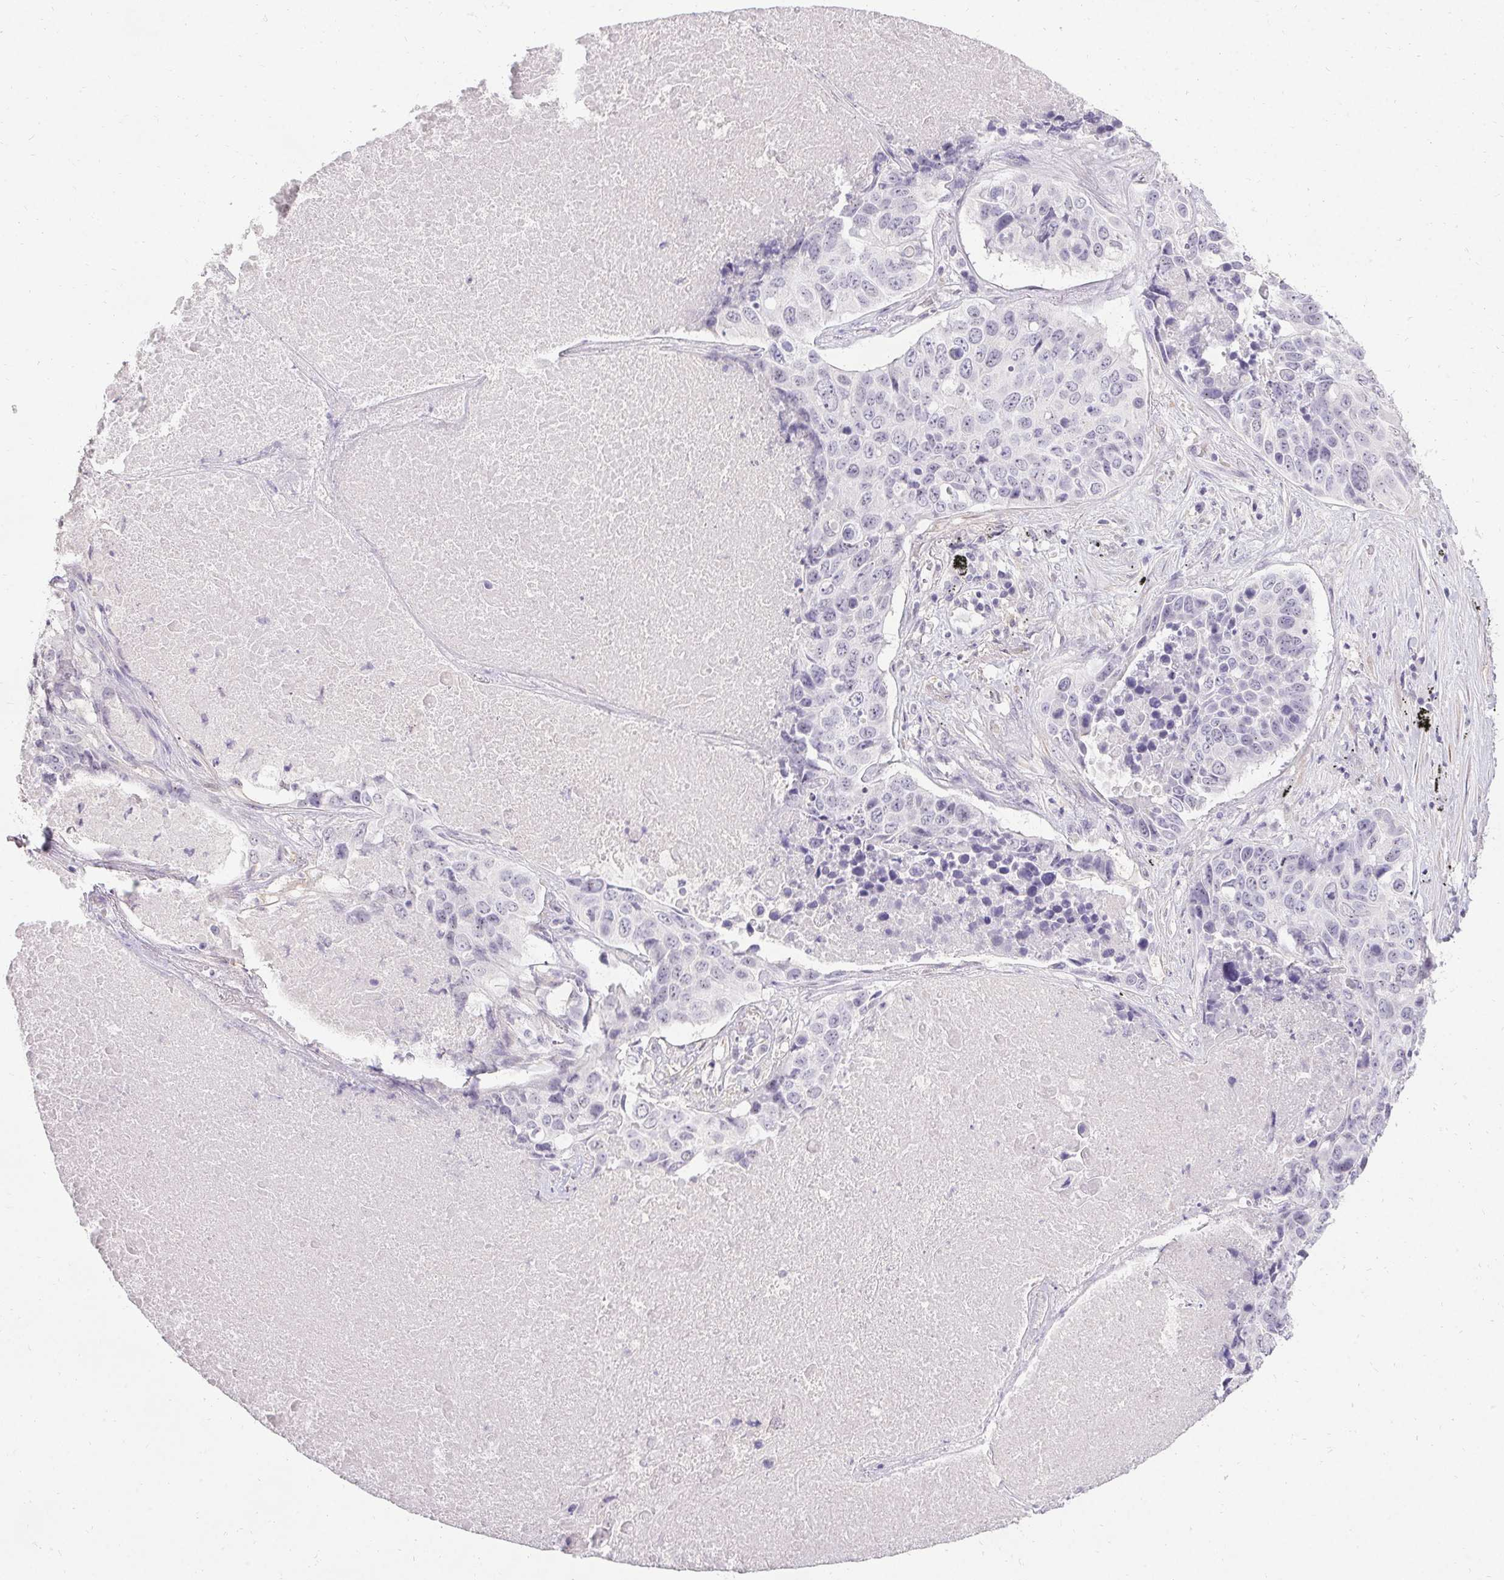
{"staining": {"intensity": "negative", "quantity": "none", "location": "none"}, "tissue": "lung cancer", "cell_type": "Tumor cells", "image_type": "cancer", "snomed": [{"axis": "morphology", "description": "Normal tissue, NOS"}, {"axis": "morphology", "description": "Squamous cell carcinoma, NOS"}, {"axis": "topography", "description": "Bronchus"}, {"axis": "topography", "description": "Lung"}], "caption": "A micrograph of lung squamous cell carcinoma stained for a protein demonstrates no brown staining in tumor cells.", "gene": "PMEL", "patient": {"sex": "male", "age": 64}}